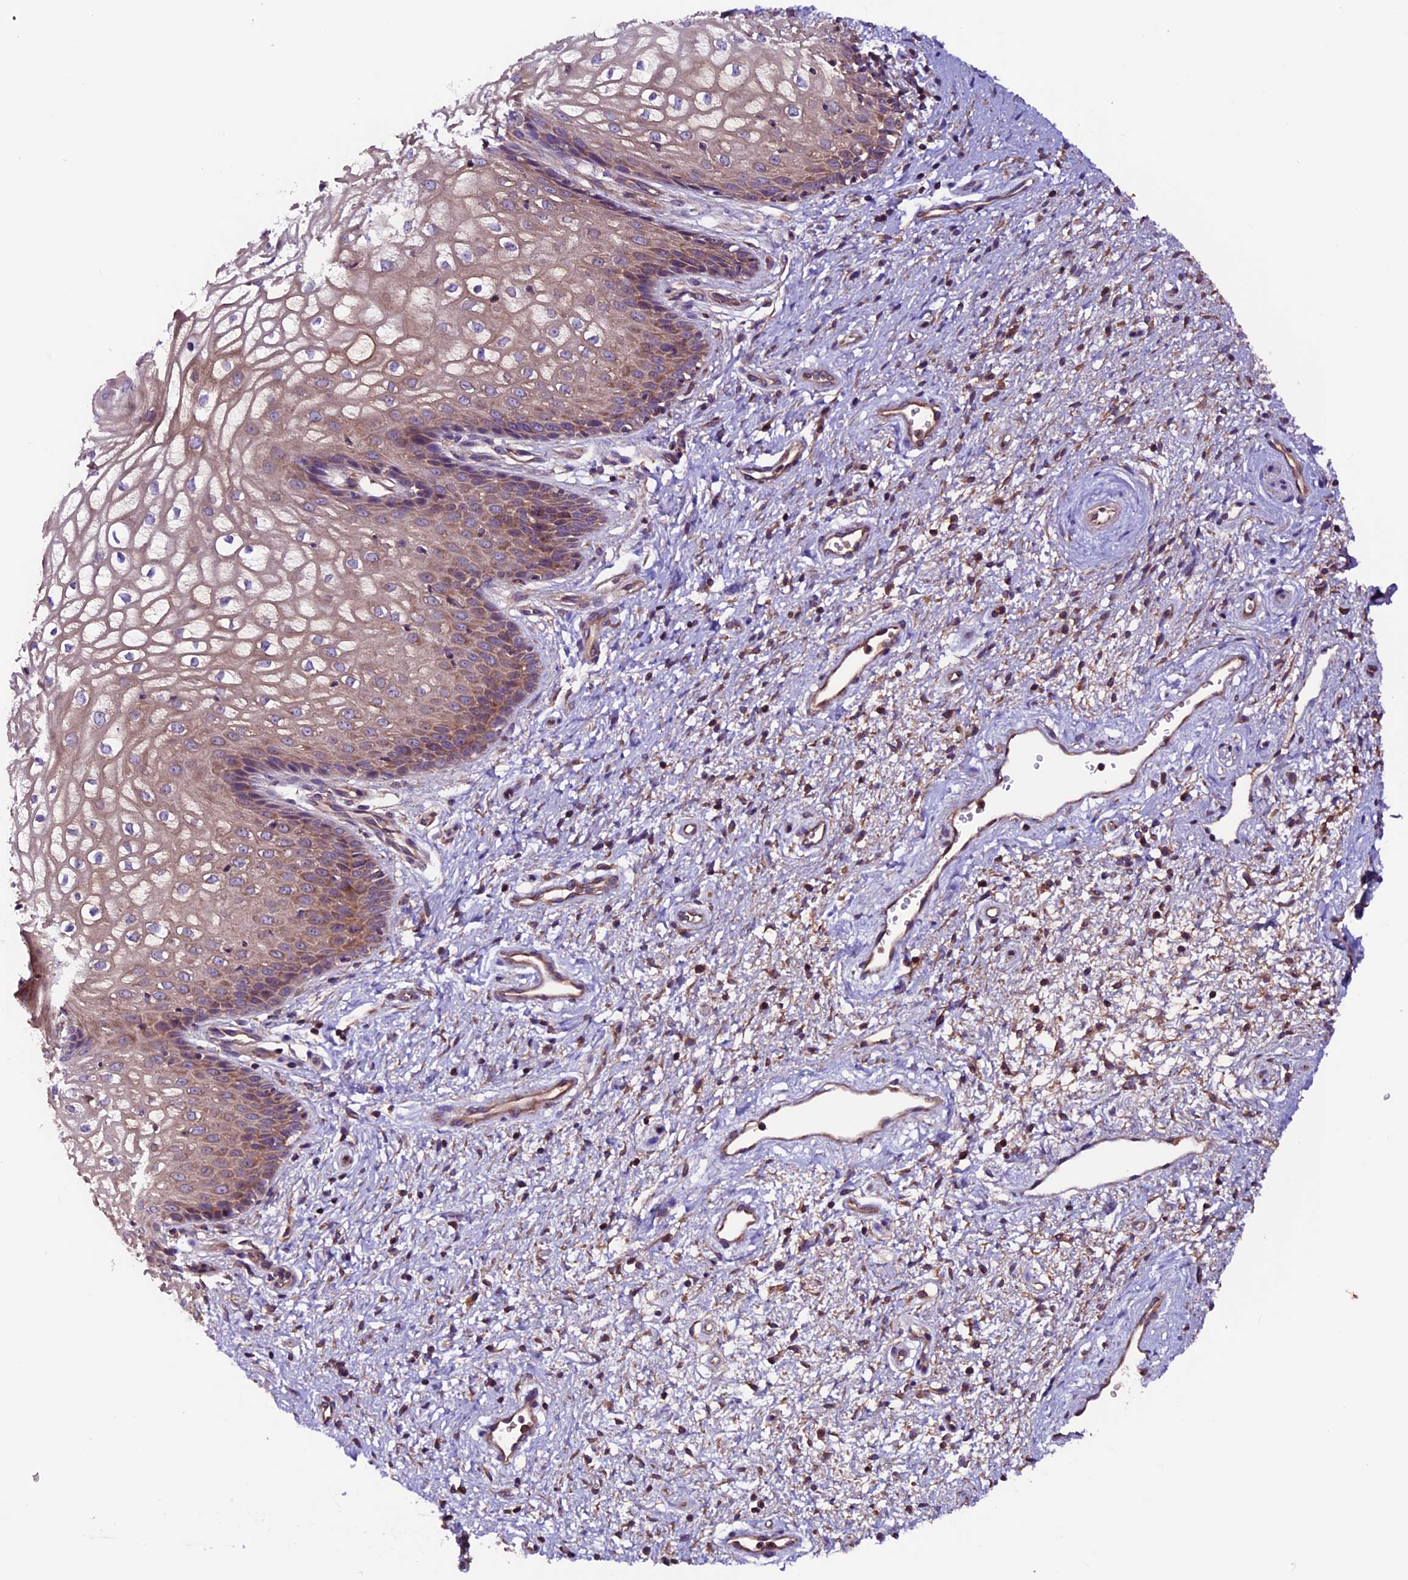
{"staining": {"intensity": "moderate", "quantity": ">75%", "location": "cytoplasmic/membranous"}, "tissue": "vagina", "cell_type": "Squamous epithelial cells", "image_type": "normal", "snomed": [{"axis": "morphology", "description": "Normal tissue, NOS"}, {"axis": "topography", "description": "Vagina"}], "caption": "Protein expression by immunohistochemistry reveals moderate cytoplasmic/membranous staining in about >75% of squamous epithelial cells in benign vagina. Ihc stains the protein of interest in brown and the nuclei are stained blue.", "gene": "ZNF598", "patient": {"sex": "female", "age": 34}}